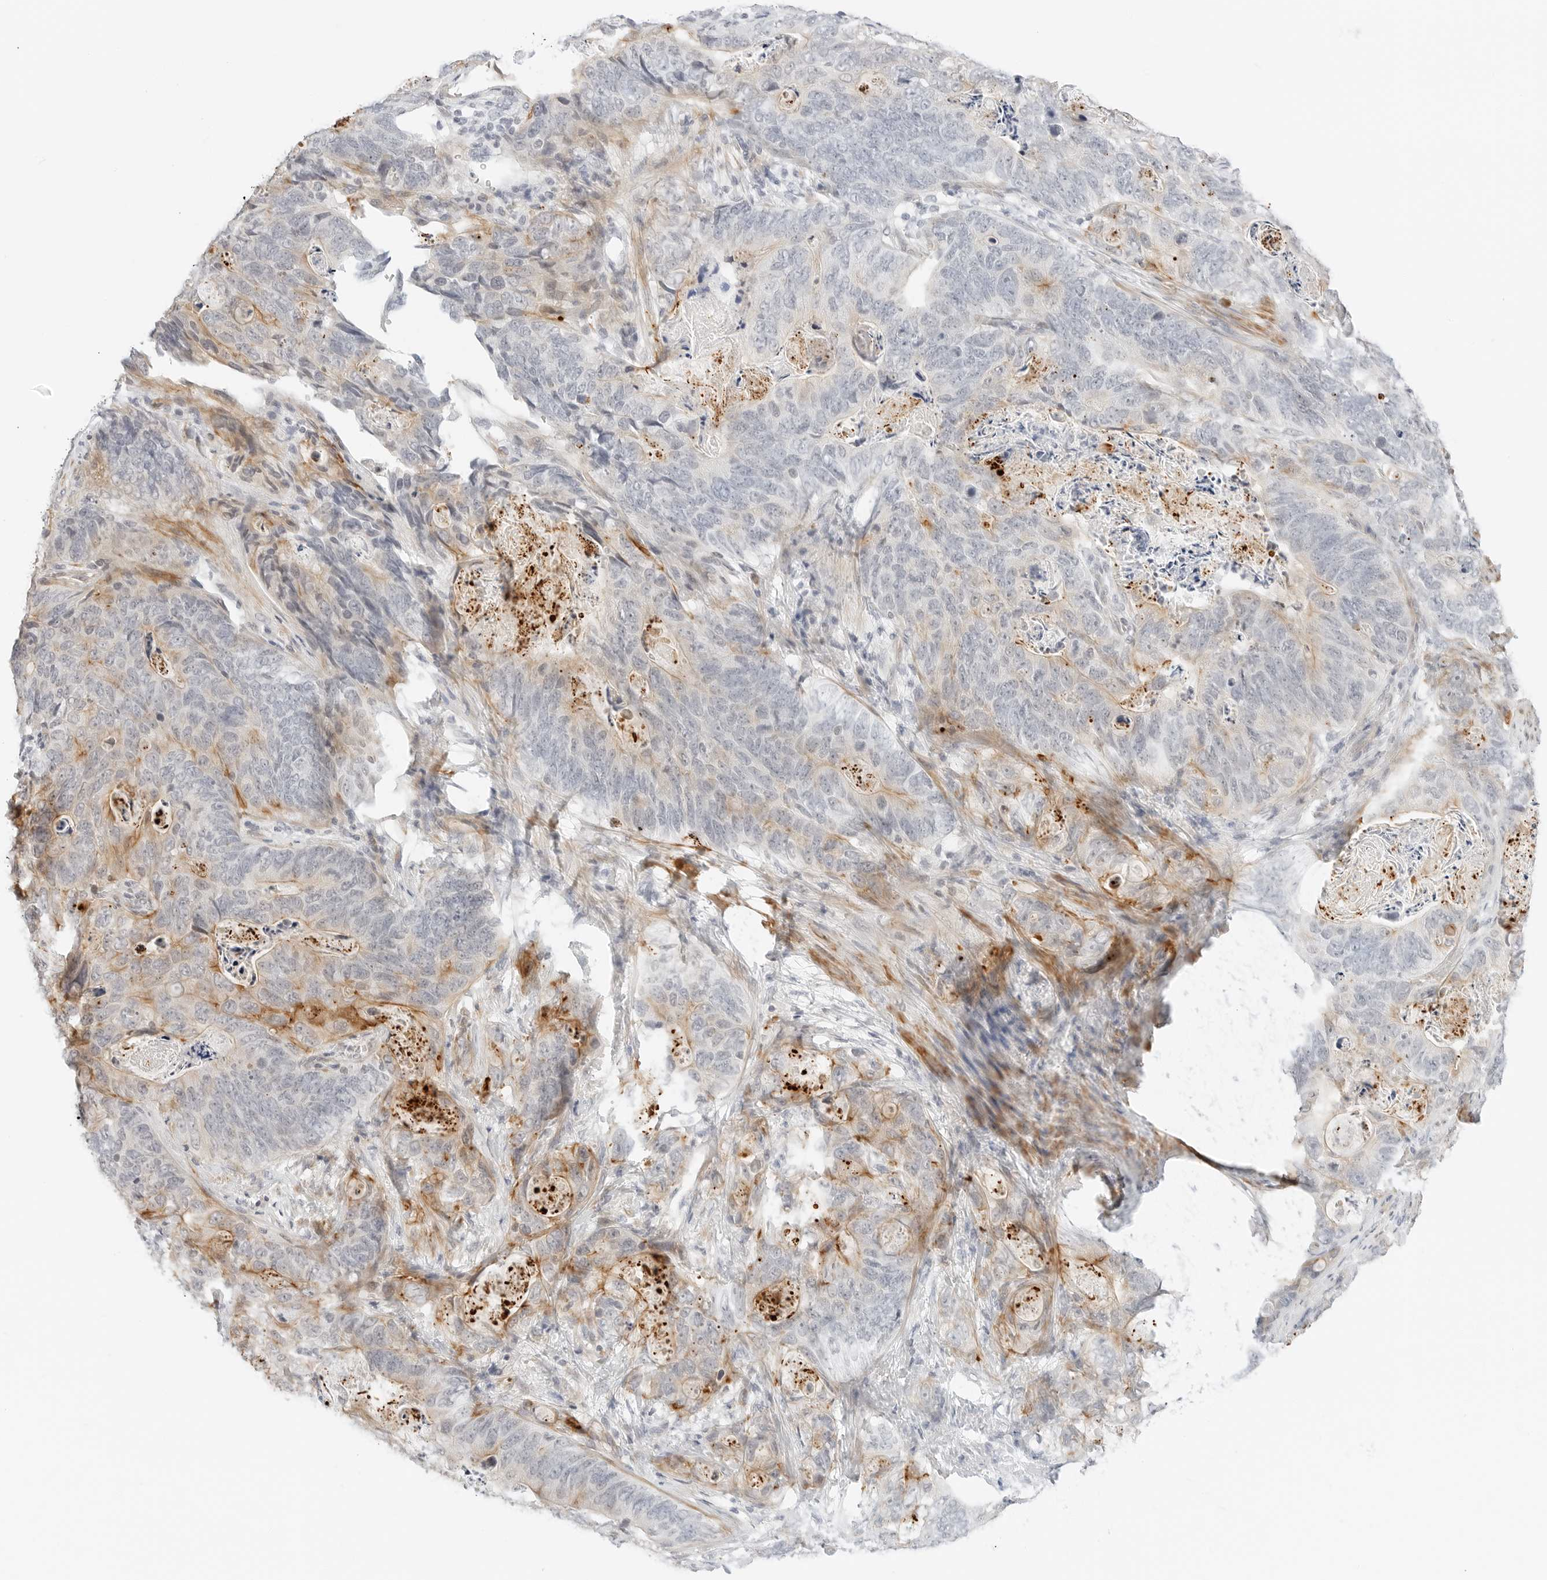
{"staining": {"intensity": "negative", "quantity": "none", "location": "none"}, "tissue": "stomach cancer", "cell_type": "Tumor cells", "image_type": "cancer", "snomed": [{"axis": "morphology", "description": "Normal tissue, NOS"}, {"axis": "morphology", "description": "Adenocarcinoma, NOS"}, {"axis": "topography", "description": "Stomach"}], "caption": "An image of stomach cancer stained for a protein demonstrates no brown staining in tumor cells.", "gene": "IQCC", "patient": {"sex": "female", "age": 89}}